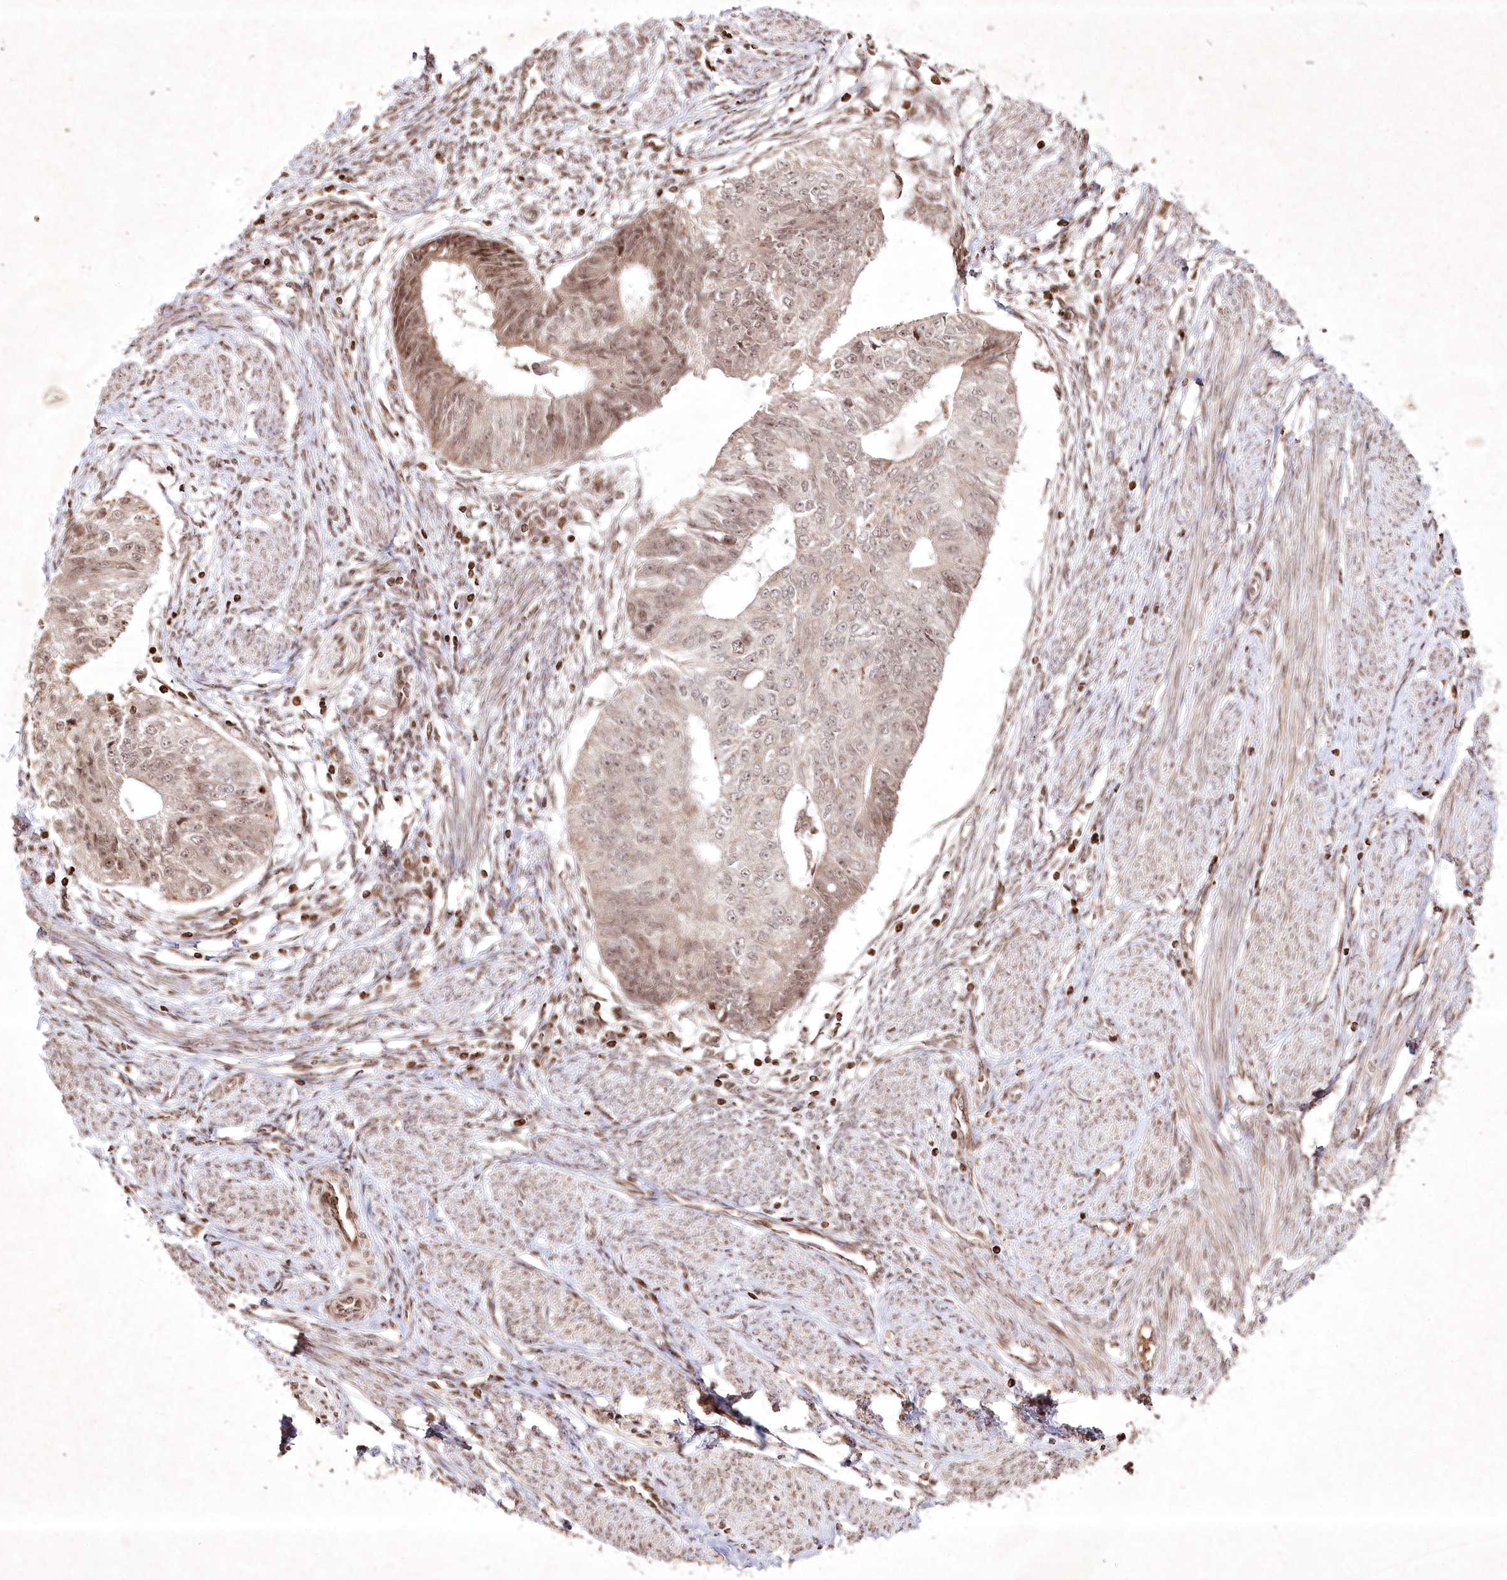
{"staining": {"intensity": "moderate", "quantity": "25%-75%", "location": "nuclear"}, "tissue": "endometrial cancer", "cell_type": "Tumor cells", "image_type": "cancer", "snomed": [{"axis": "morphology", "description": "Adenocarcinoma, NOS"}, {"axis": "topography", "description": "Endometrium"}], "caption": "The photomicrograph reveals a brown stain indicating the presence of a protein in the nuclear of tumor cells in endometrial adenocarcinoma.", "gene": "CARM1", "patient": {"sex": "female", "age": 32}}